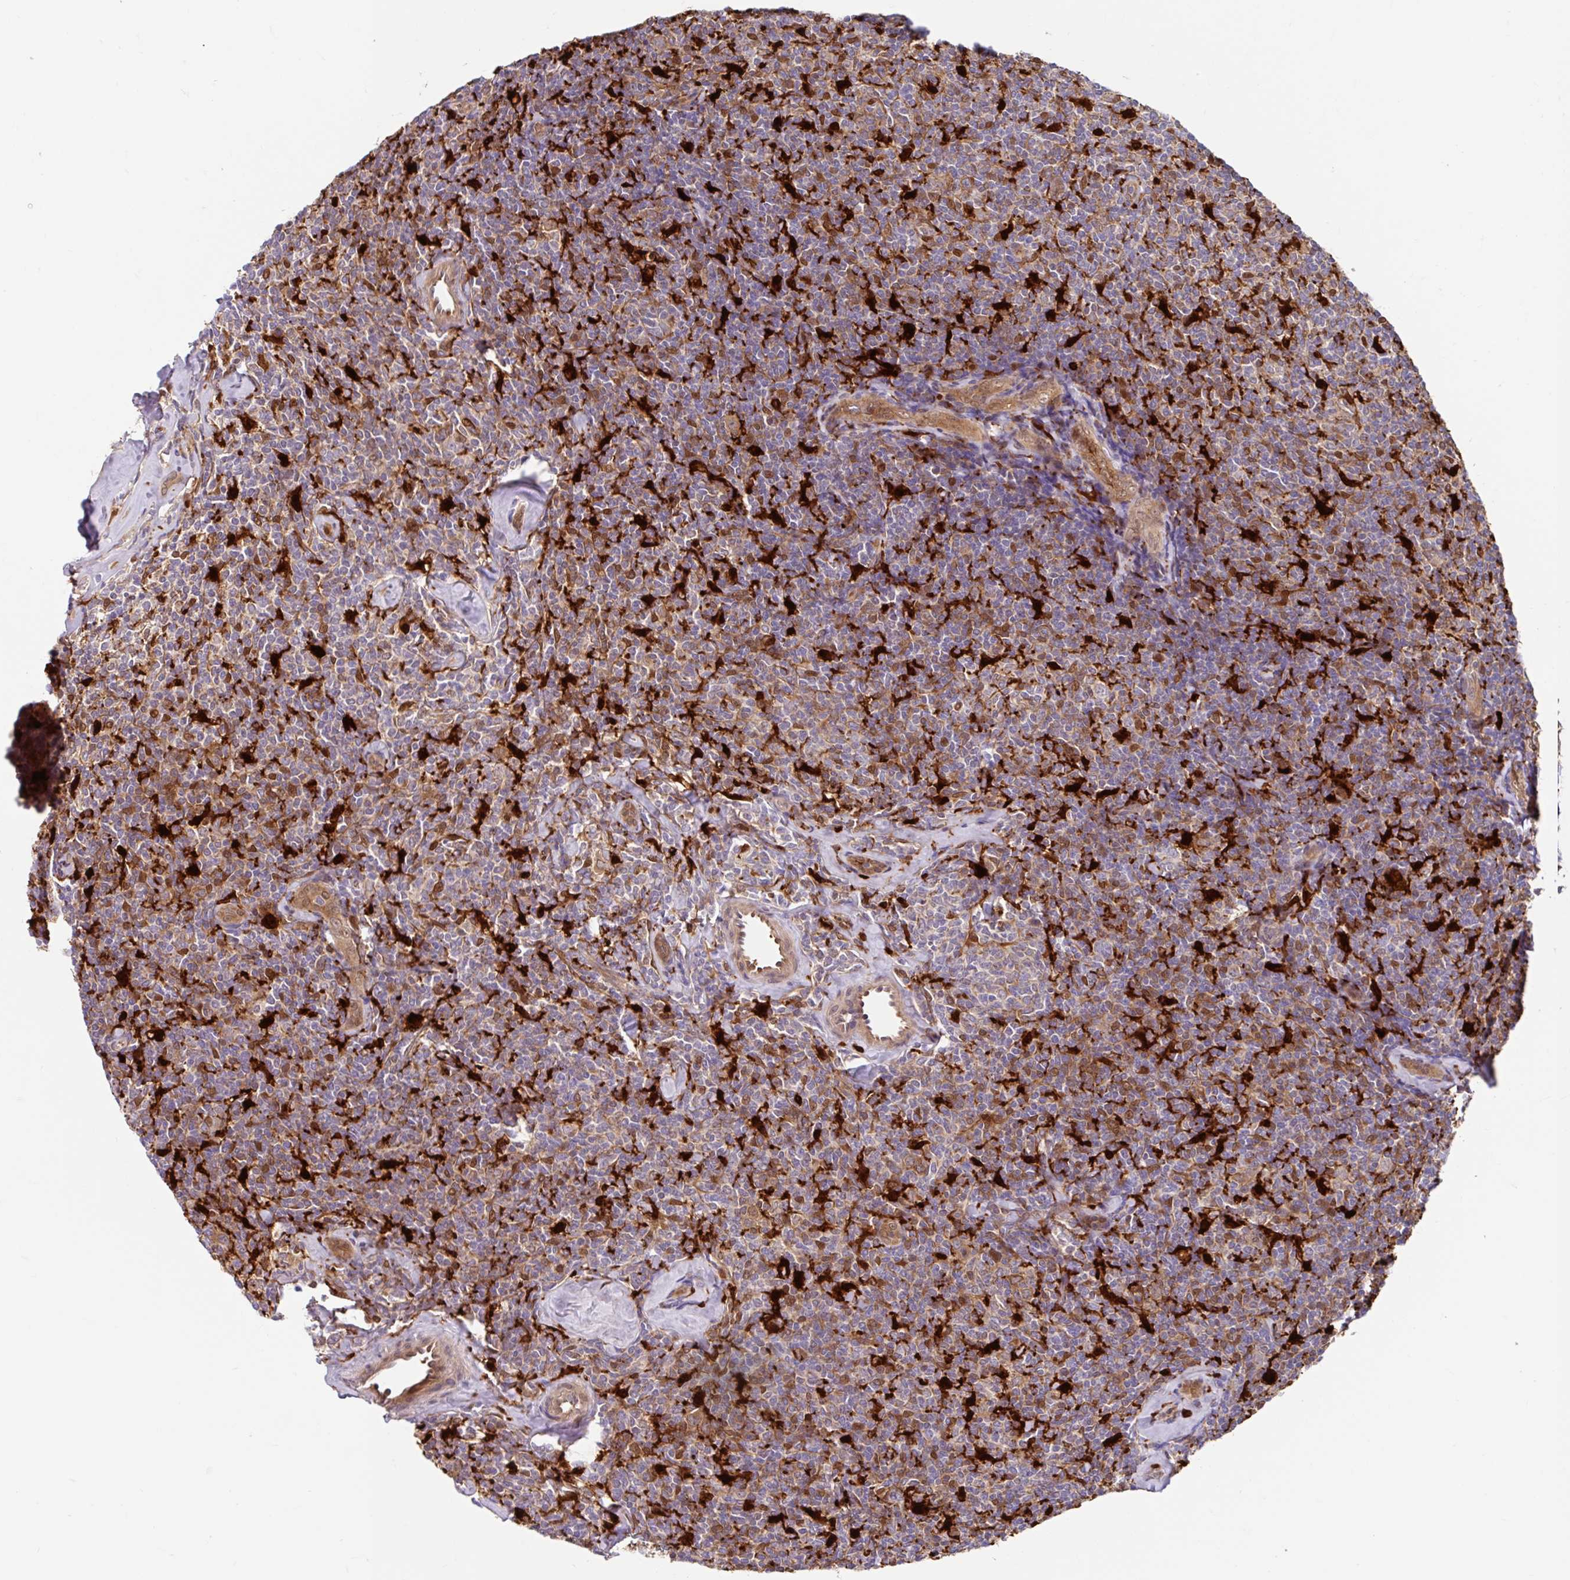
{"staining": {"intensity": "moderate", "quantity": ">75%", "location": "cytoplasmic/membranous"}, "tissue": "lymphoma", "cell_type": "Tumor cells", "image_type": "cancer", "snomed": [{"axis": "morphology", "description": "Malignant lymphoma, non-Hodgkin's type, Low grade"}, {"axis": "topography", "description": "Lymph node"}], "caption": "IHC micrograph of human malignant lymphoma, non-Hodgkin's type (low-grade) stained for a protein (brown), which exhibits medium levels of moderate cytoplasmic/membranous staining in about >75% of tumor cells.", "gene": "BLVRA", "patient": {"sex": "female", "age": 56}}